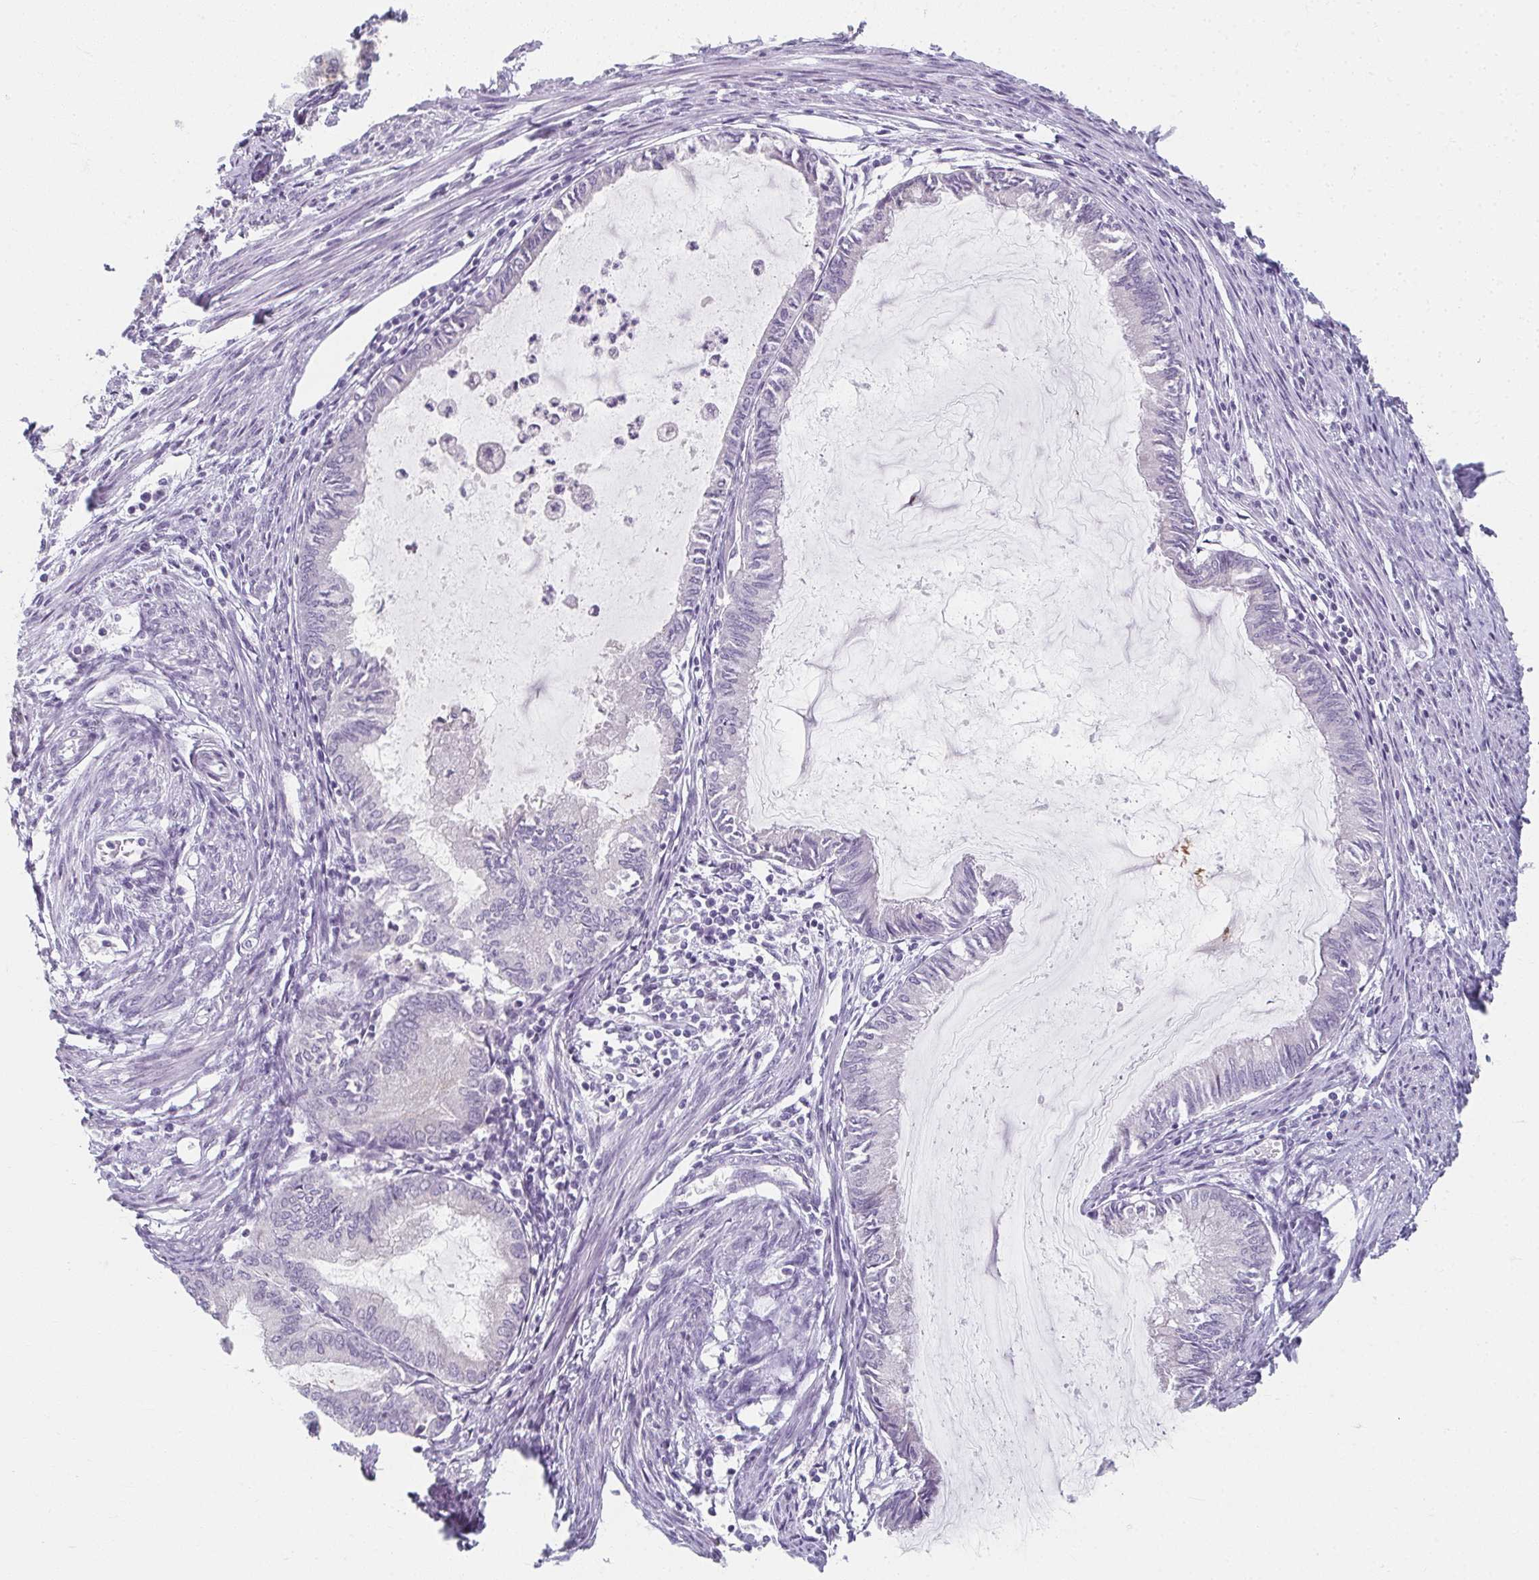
{"staining": {"intensity": "negative", "quantity": "none", "location": "none"}, "tissue": "endometrial cancer", "cell_type": "Tumor cells", "image_type": "cancer", "snomed": [{"axis": "morphology", "description": "Adenocarcinoma, NOS"}, {"axis": "topography", "description": "Endometrium"}], "caption": "An image of human endometrial cancer is negative for staining in tumor cells.", "gene": "CAMKV", "patient": {"sex": "female", "age": 86}}